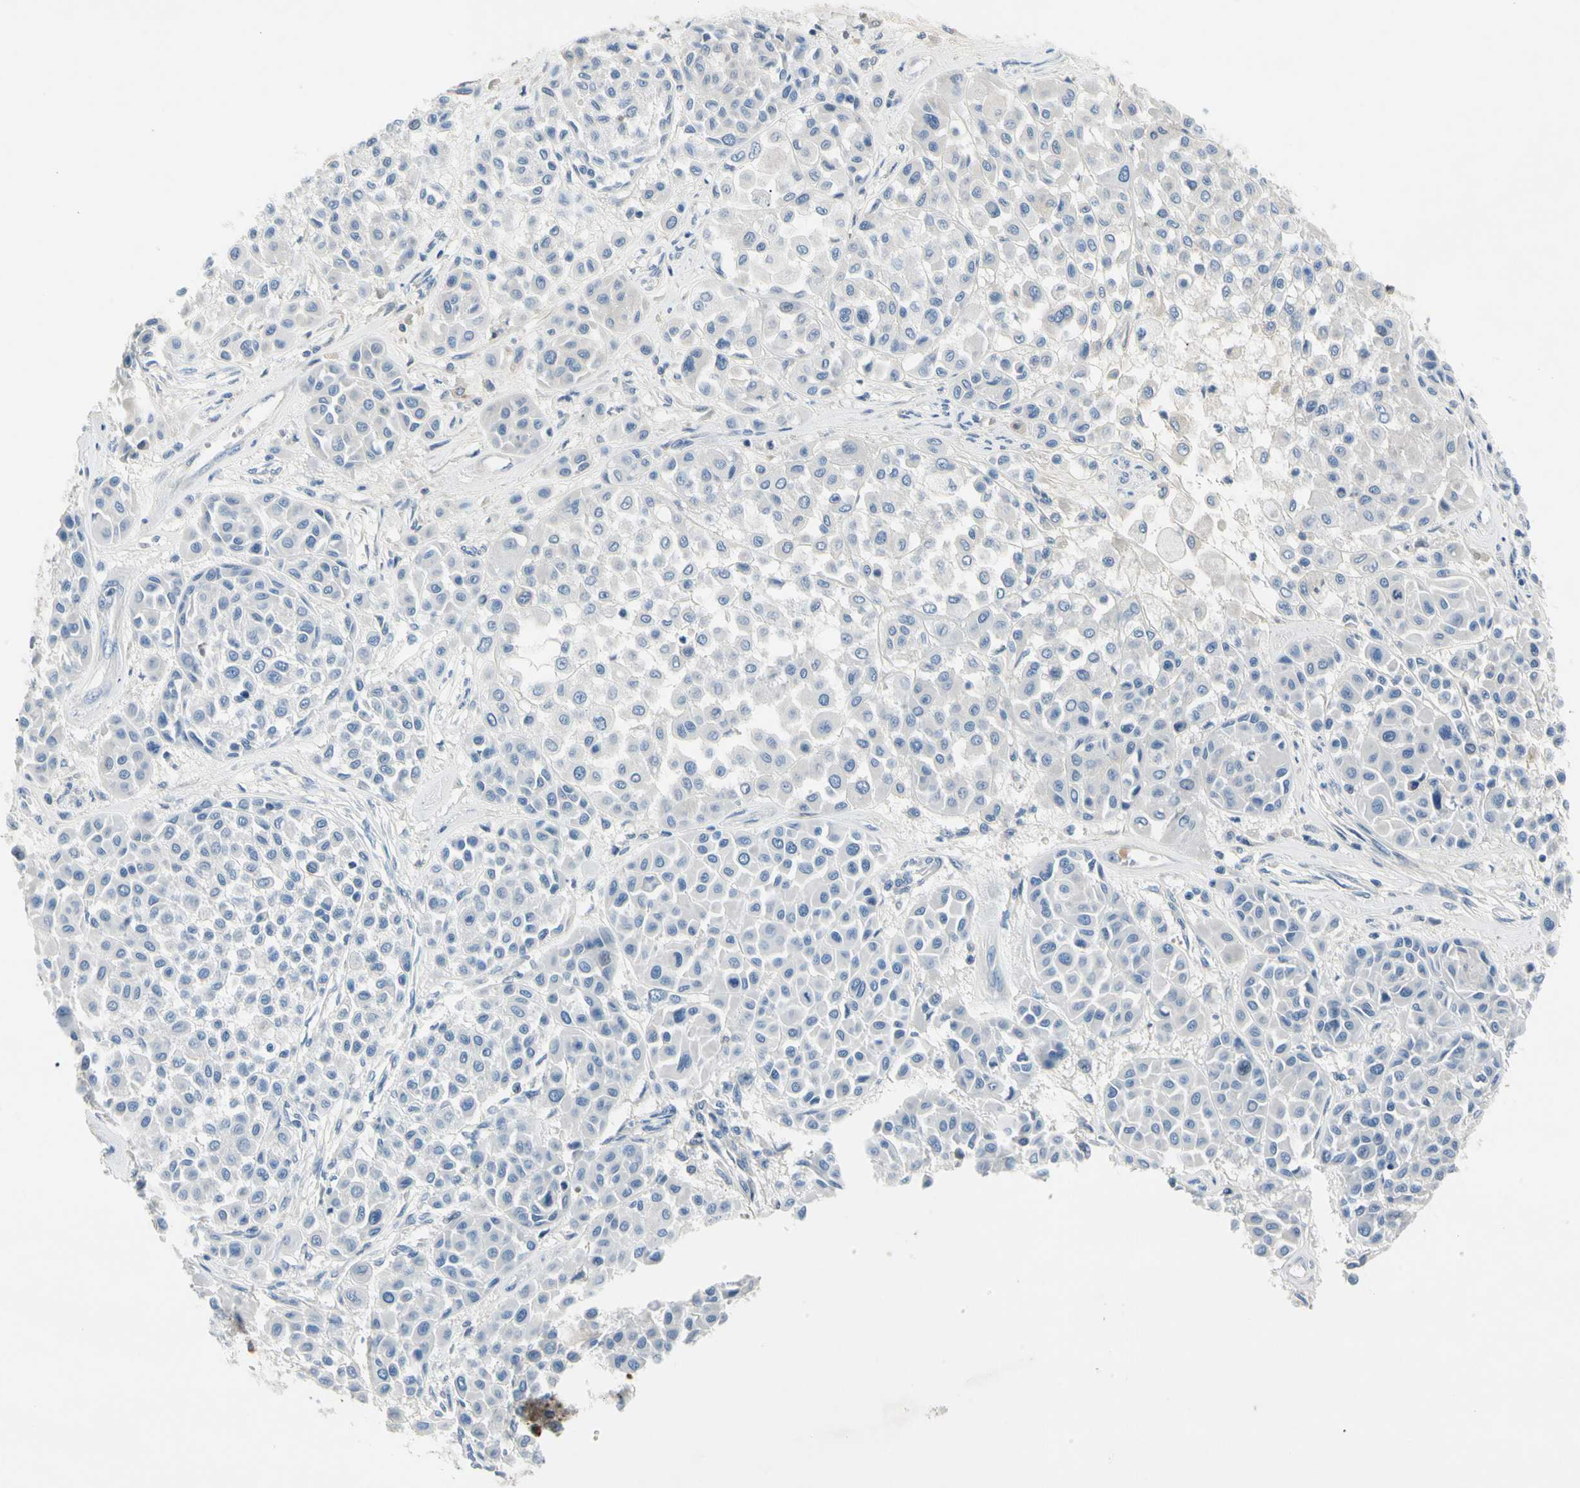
{"staining": {"intensity": "negative", "quantity": "none", "location": "none"}, "tissue": "melanoma", "cell_type": "Tumor cells", "image_type": "cancer", "snomed": [{"axis": "morphology", "description": "Malignant melanoma, Metastatic site"}, {"axis": "topography", "description": "Soft tissue"}], "caption": "High magnification brightfield microscopy of melanoma stained with DAB (brown) and counterstained with hematoxylin (blue): tumor cells show no significant positivity.", "gene": "ECRG4", "patient": {"sex": "male", "age": 41}}